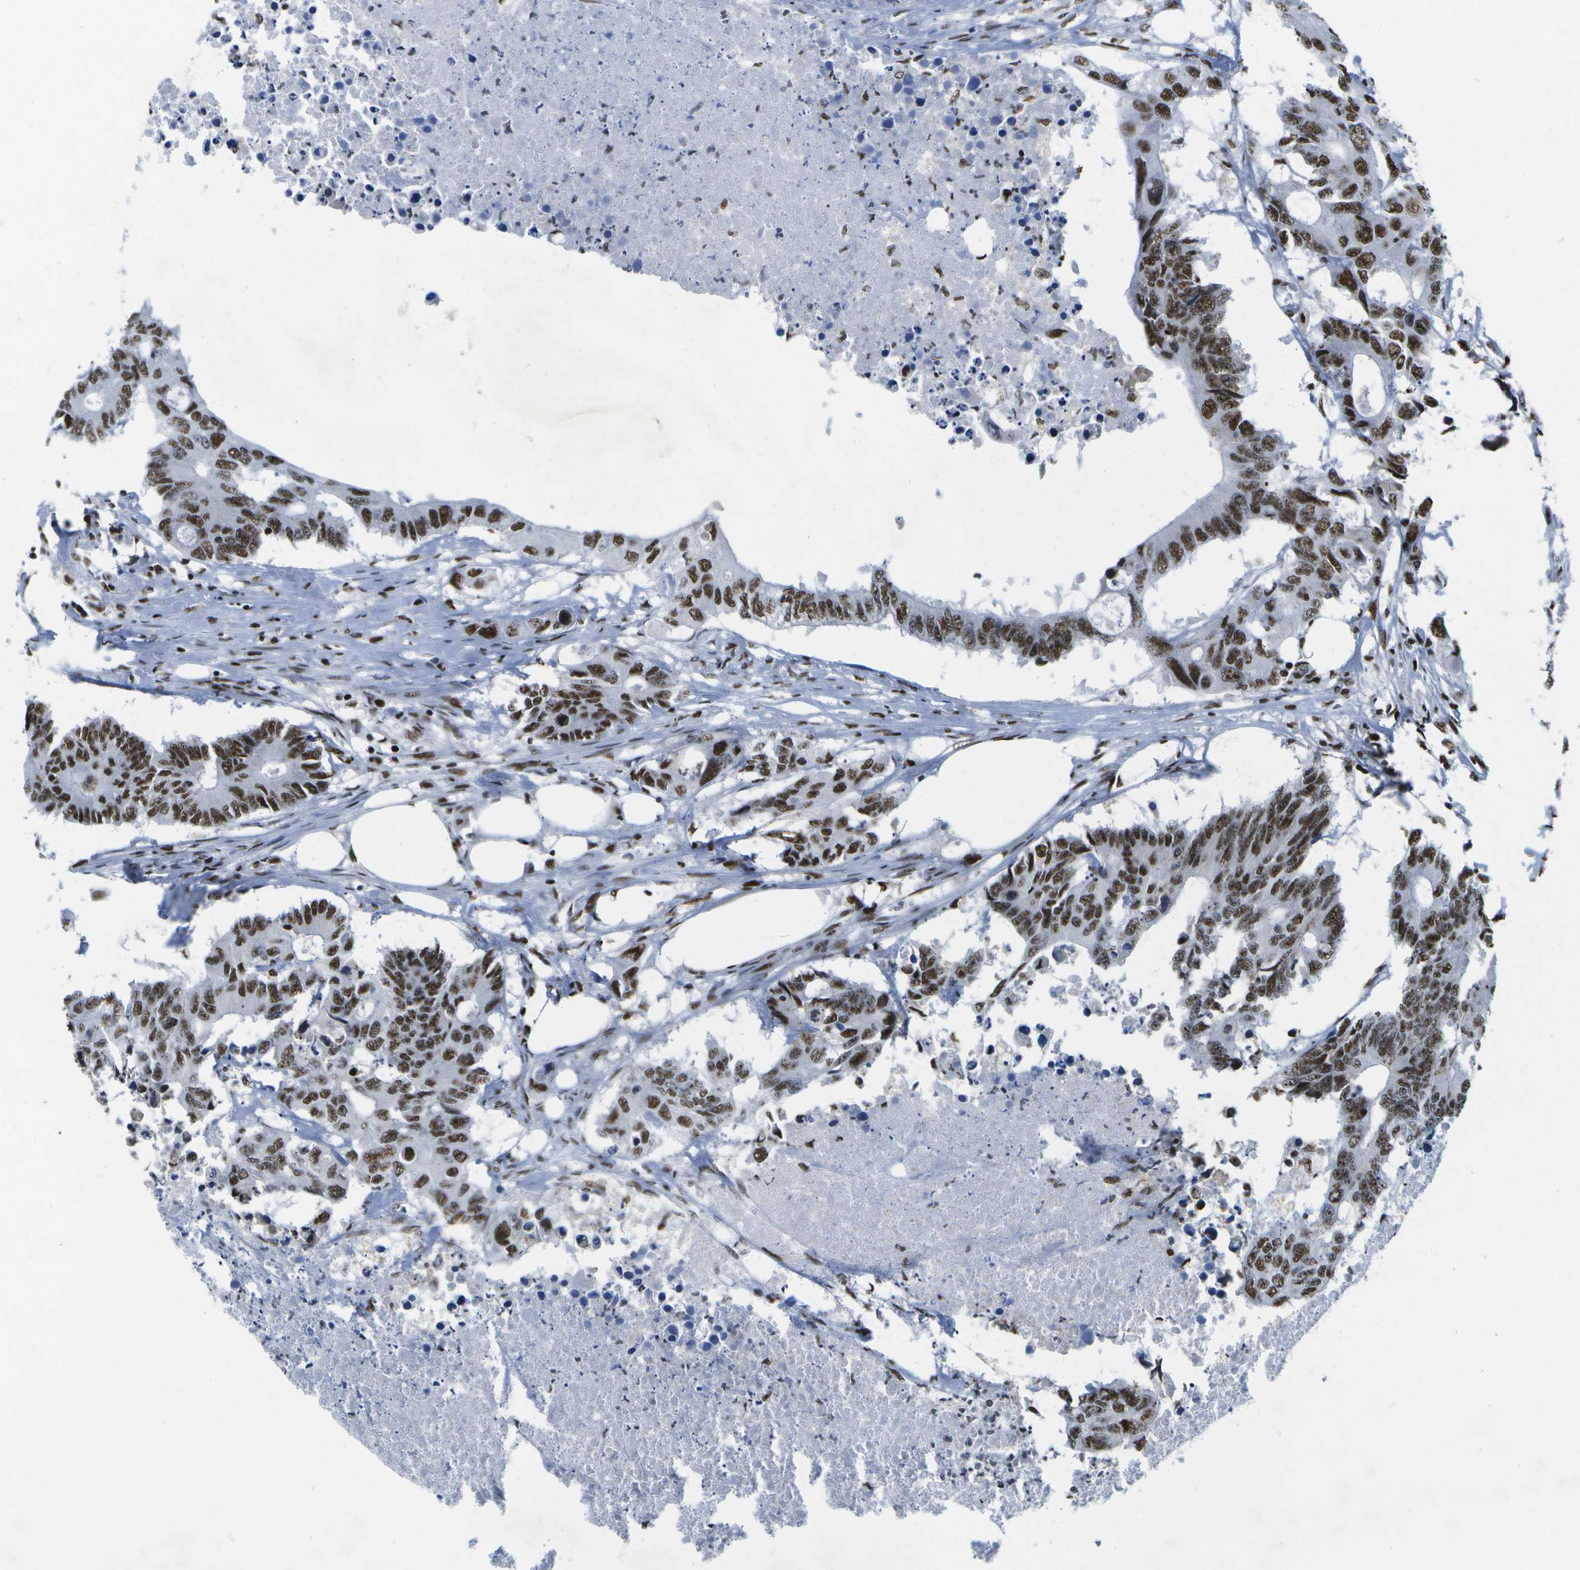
{"staining": {"intensity": "strong", "quantity": ">75%", "location": "nuclear"}, "tissue": "colorectal cancer", "cell_type": "Tumor cells", "image_type": "cancer", "snomed": [{"axis": "morphology", "description": "Adenocarcinoma, NOS"}, {"axis": "topography", "description": "Colon"}], "caption": "A high-resolution histopathology image shows IHC staining of colorectal cancer, which reveals strong nuclear expression in about >75% of tumor cells. The staining was performed using DAB to visualize the protein expression in brown, while the nuclei were stained in blue with hematoxylin (Magnification: 20x).", "gene": "NSRP1", "patient": {"sex": "male", "age": 71}}